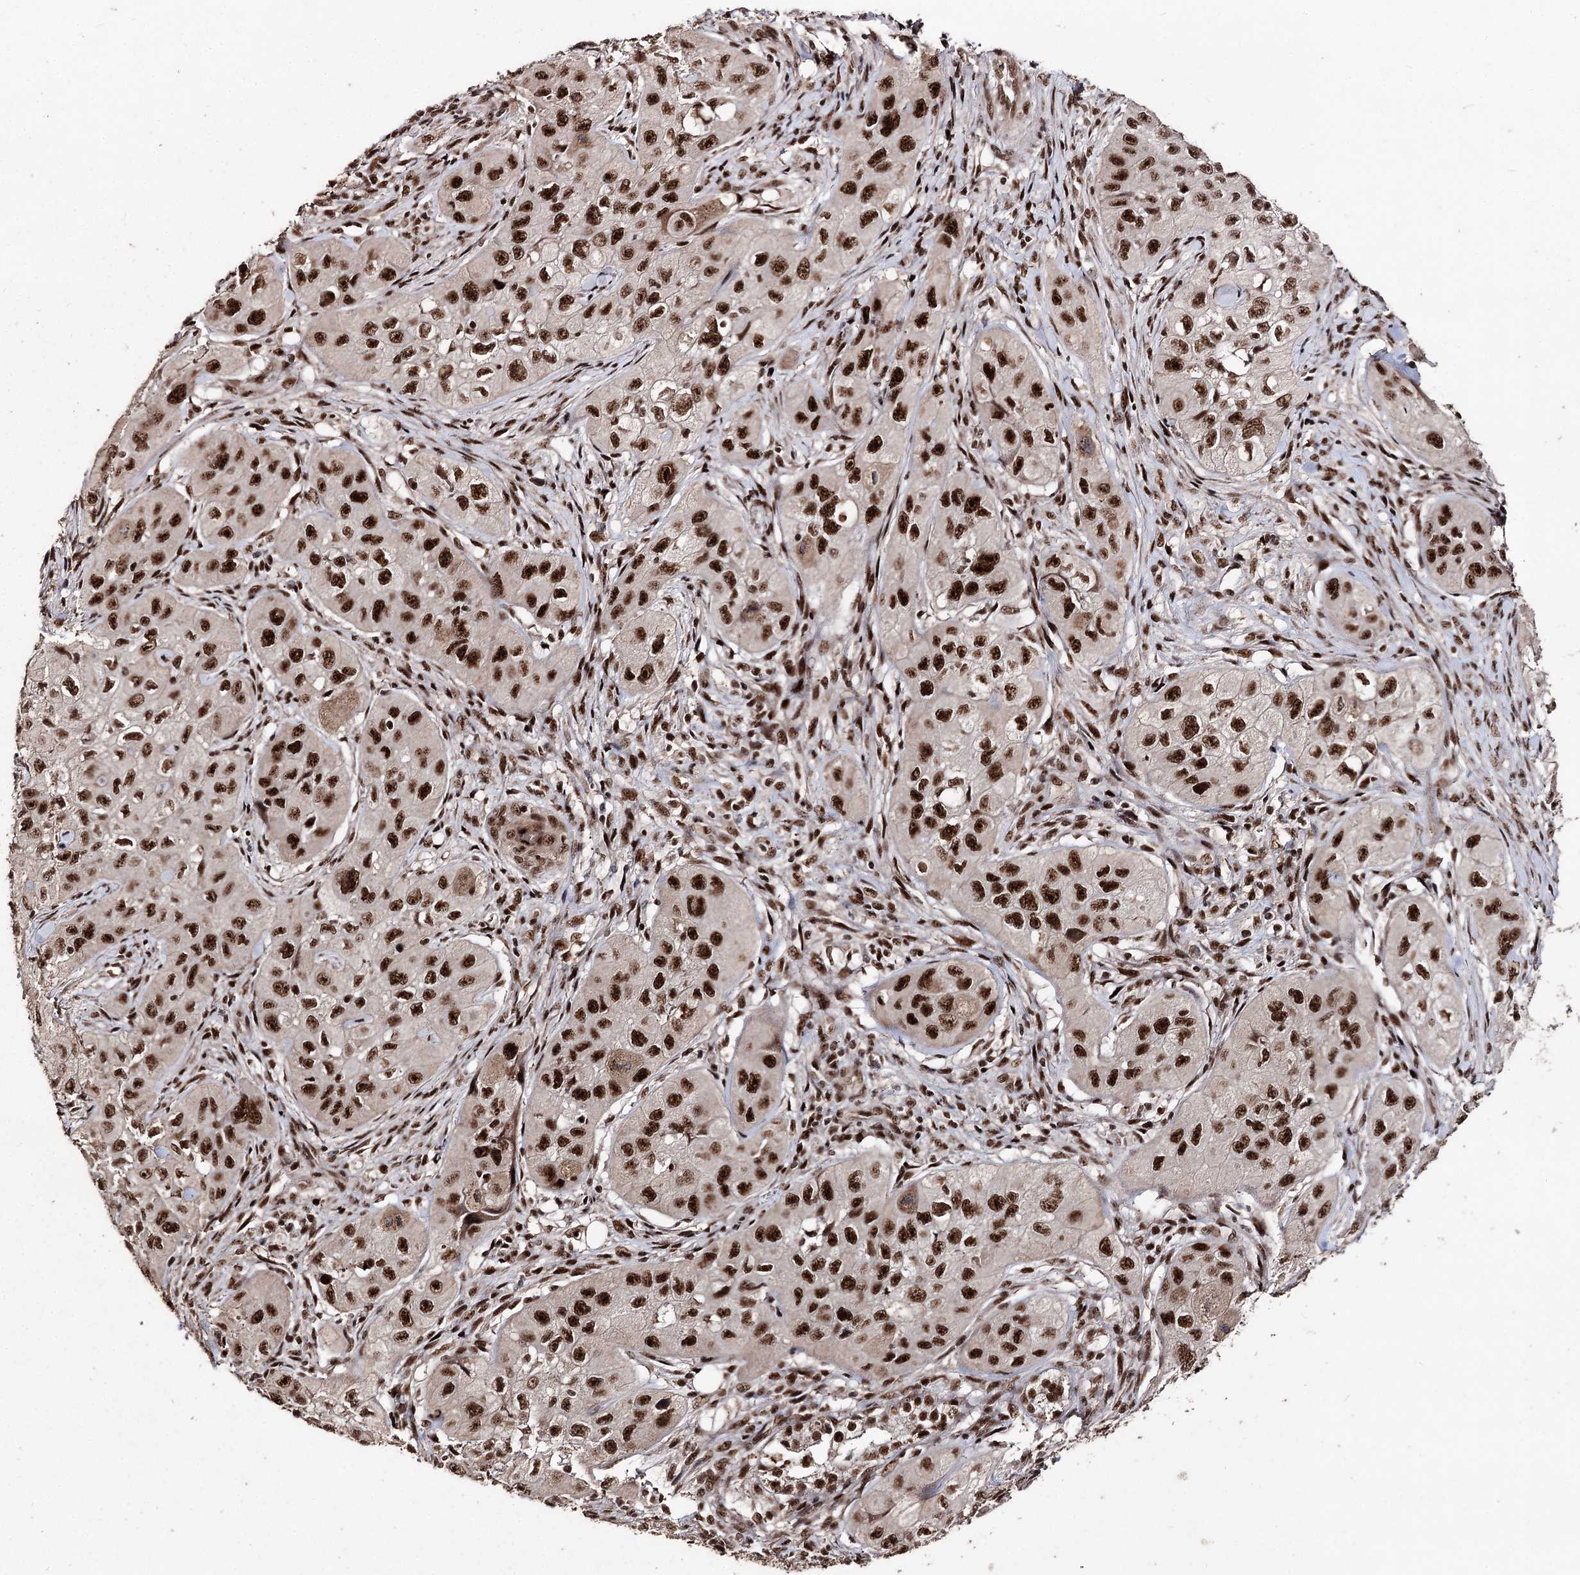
{"staining": {"intensity": "strong", "quantity": ">75%", "location": "nuclear"}, "tissue": "skin cancer", "cell_type": "Tumor cells", "image_type": "cancer", "snomed": [{"axis": "morphology", "description": "Squamous cell carcinoma, NOS"}, {"axis": "topography", "description": "Skin"}, {"axis": "topography", "description": "Subcutis"}], "caption": "This micrograph shows immunohistochemistry (IHC) staining of skin squamous cell carcinoma, with high strong nuclear staining in approximately >75% of tumor cells.", "gene": "U2SURP", "patient": {"sex": "male", "age": 73}}